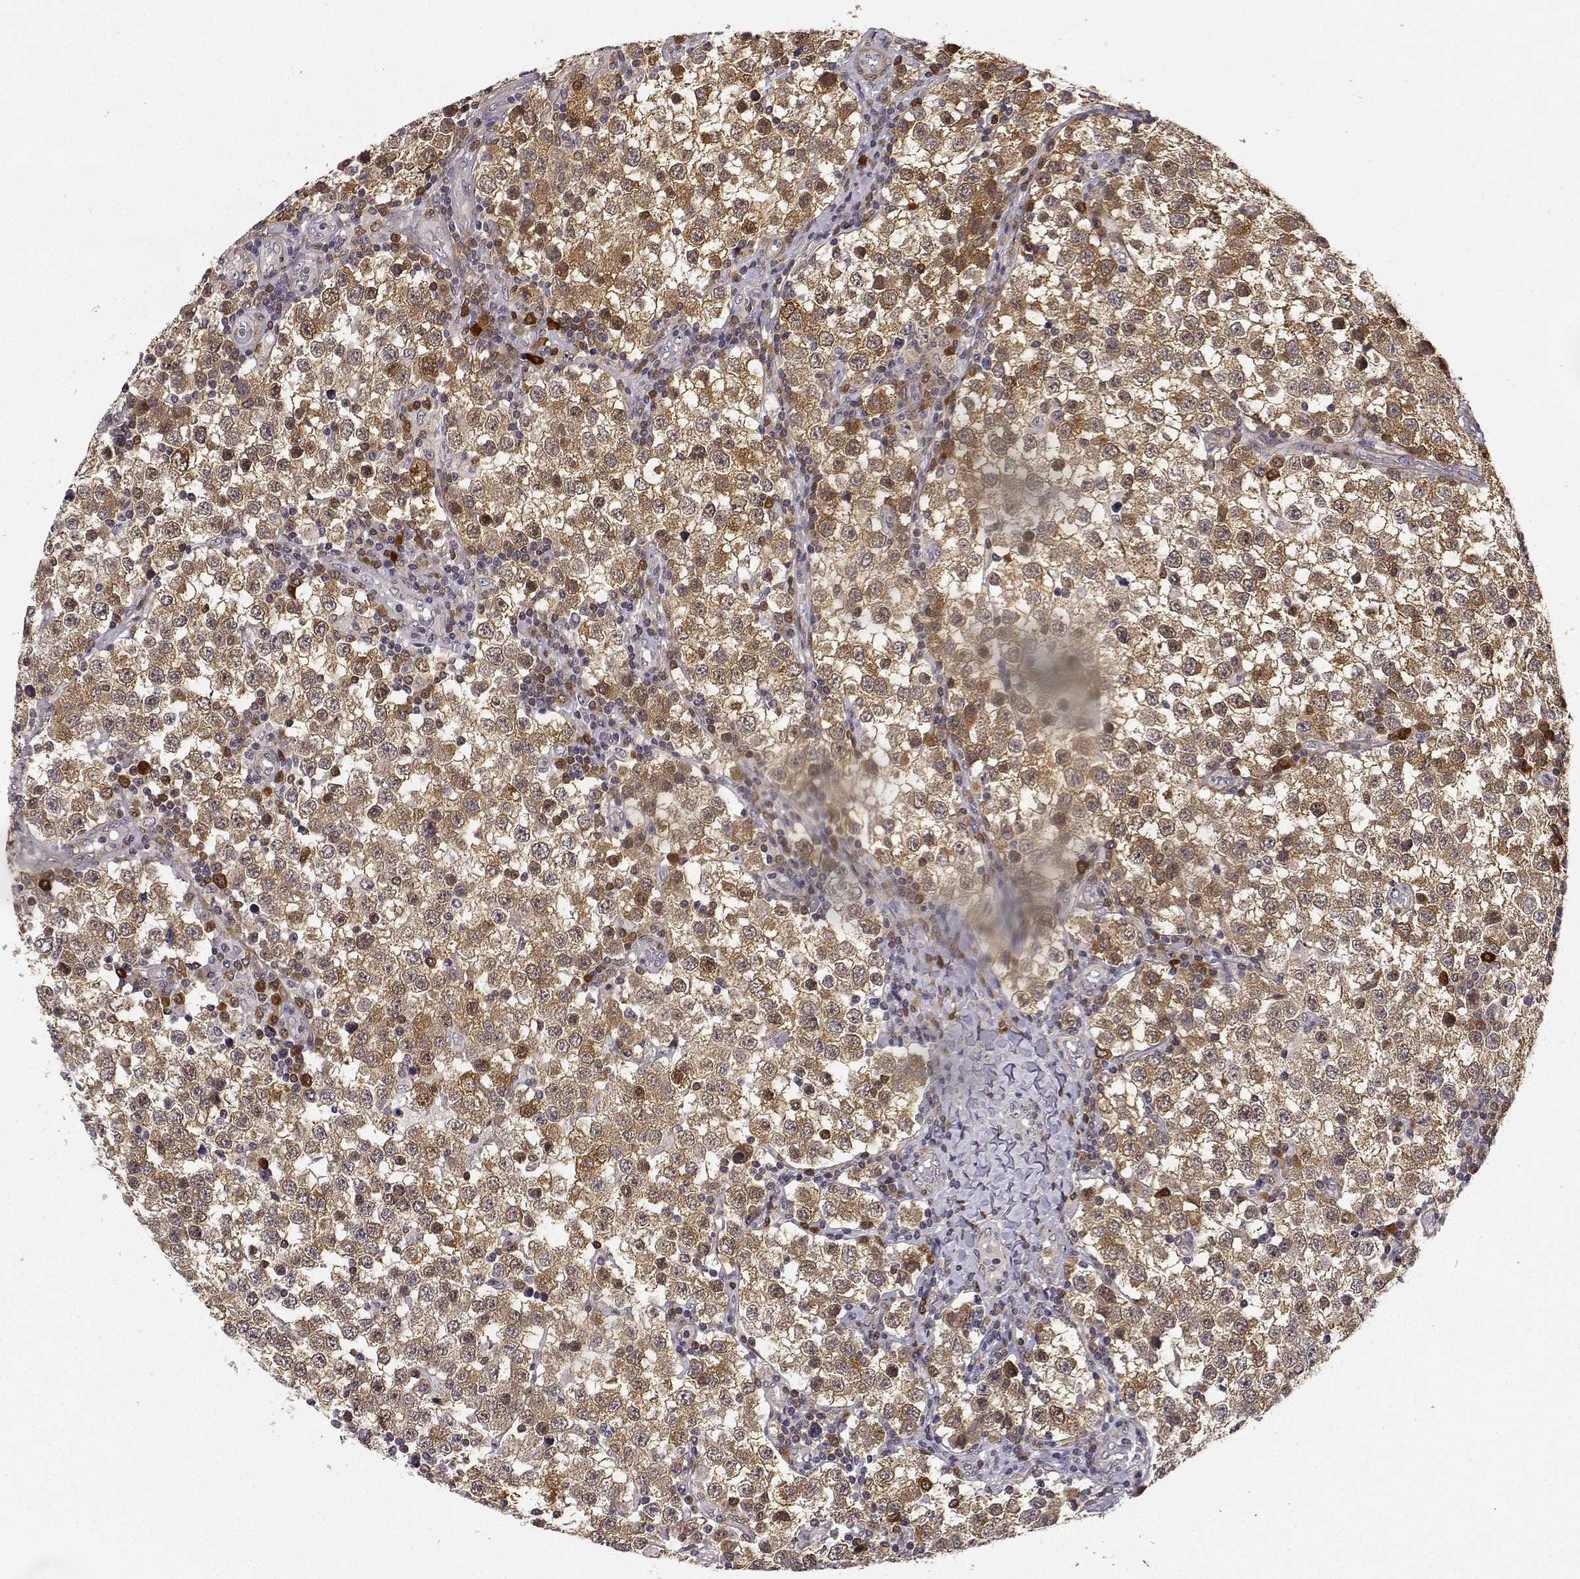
{"staining": {"intensity": "moderate", "quantity": ">75%", "location": "cytoplasmic/membranous"}, "tissue": "testis cancer", "cell_type": "Tumor cells", "image_type": "cancer", "snomed": [{"axis": "morphology", "description": "Seminoma, NOS"}, {"axis": "topography", "description": "Testis"}], "caption": "Seminoma (testis) stained for a protein (brown) reveals moderate cytoplasmic/membranous positive staining in approximately >75% of tumor cells.", "gene": "PHGDH", "patient": {"sex": "male", "age": 34}}